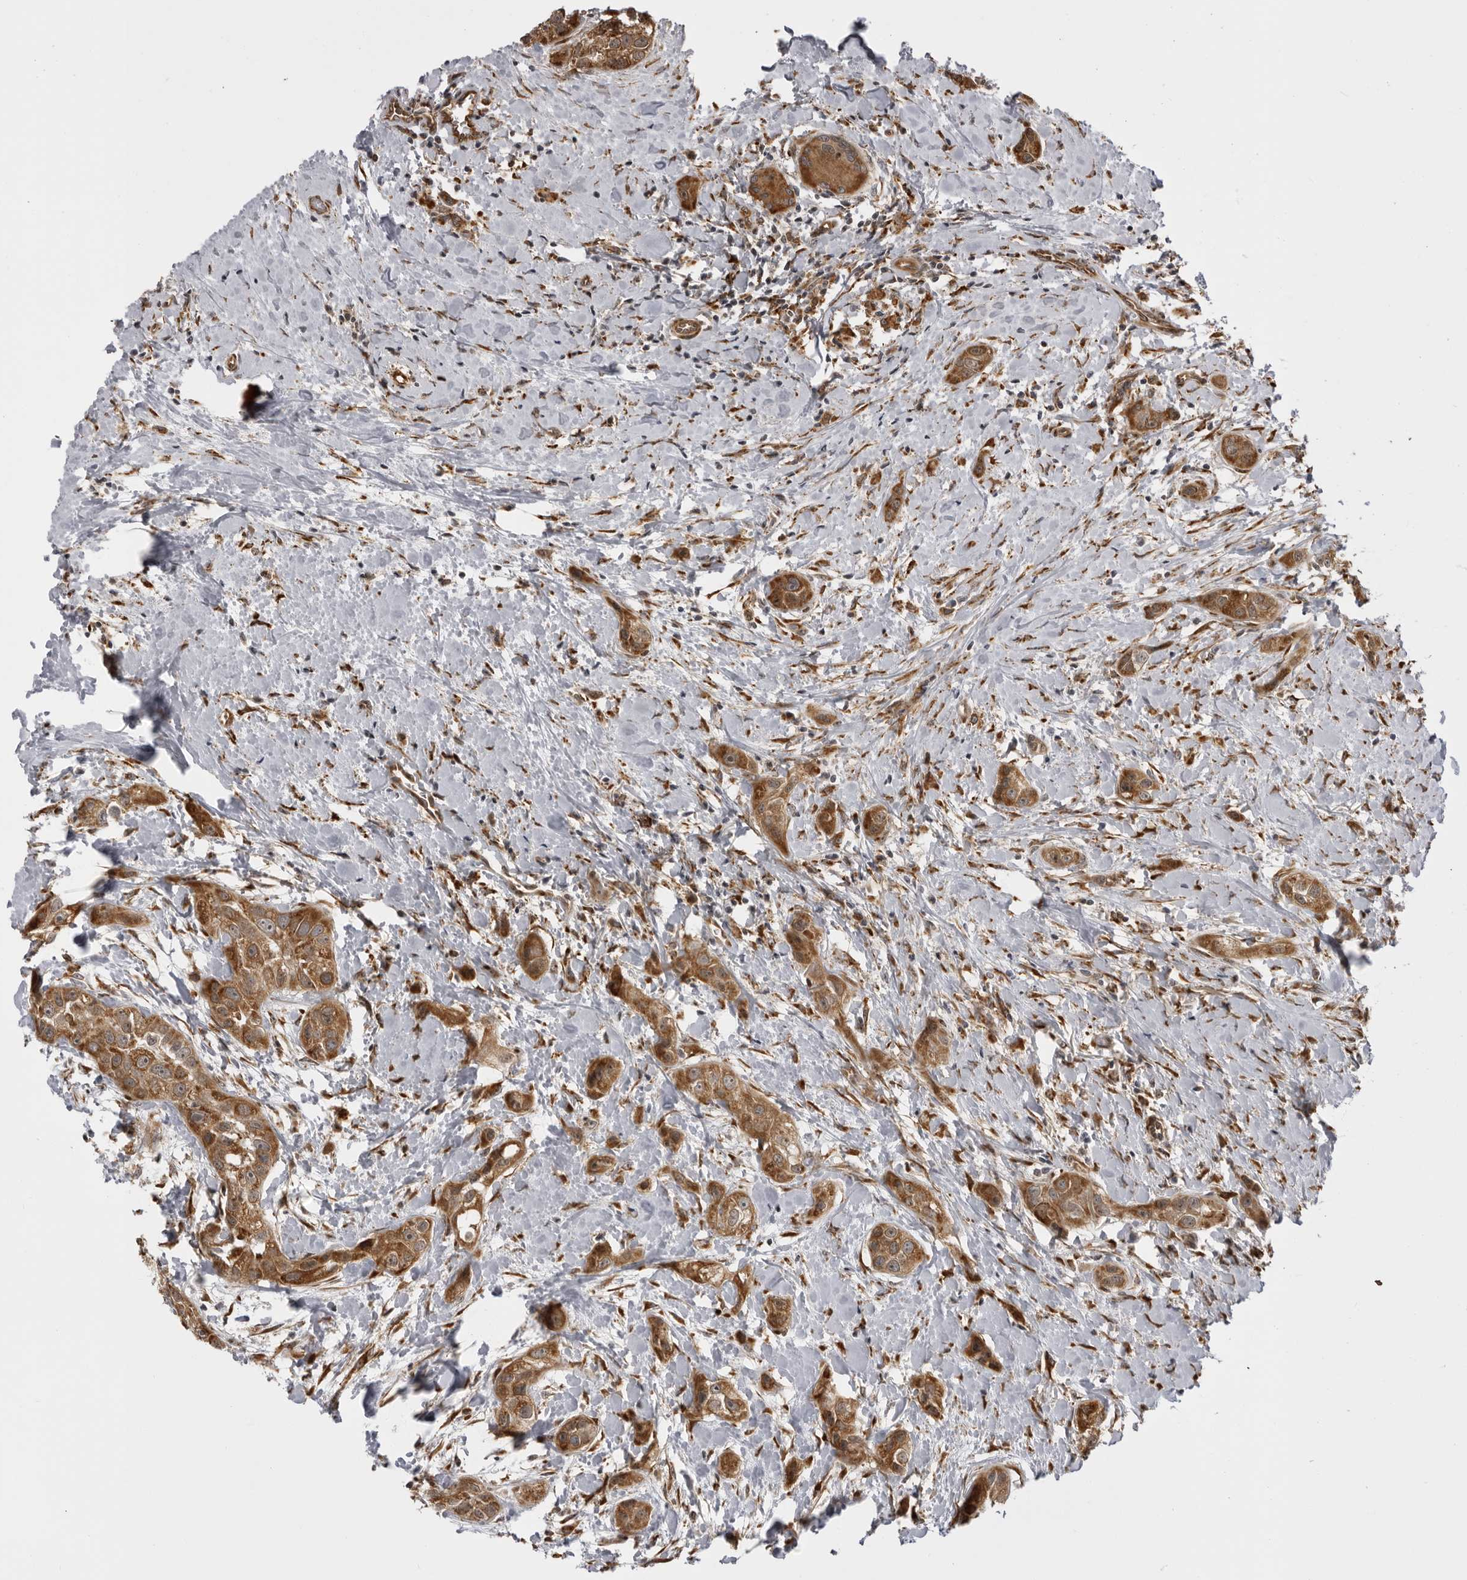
{"staining": {"intensity": "moderate", "quantity": ">75%", "location": "cytoplasmic/membranous"}, "tissue": "head and neck cancer", "cell_type": "Tumor cells", "image_type": "cancer", "snomed": [{"axis": "morphology", "description": "Normal tissue, NOS"}, {"axis": "morphology", "description": "Squamous cell carcinoma, NOS"}, {"axis": "topography", "description": "Skeletal muscle"}, {"axis": "topography", "description": "Head-Neck"}], "caption": "A micrograph of human head and neck squamous cell carcinoma stained for a protein exhibits moderate cytoplasmic/membranous brown staining in tumor cells.", "gene": "DNAH14", "patient": {"sex": "male", "age": 51}}